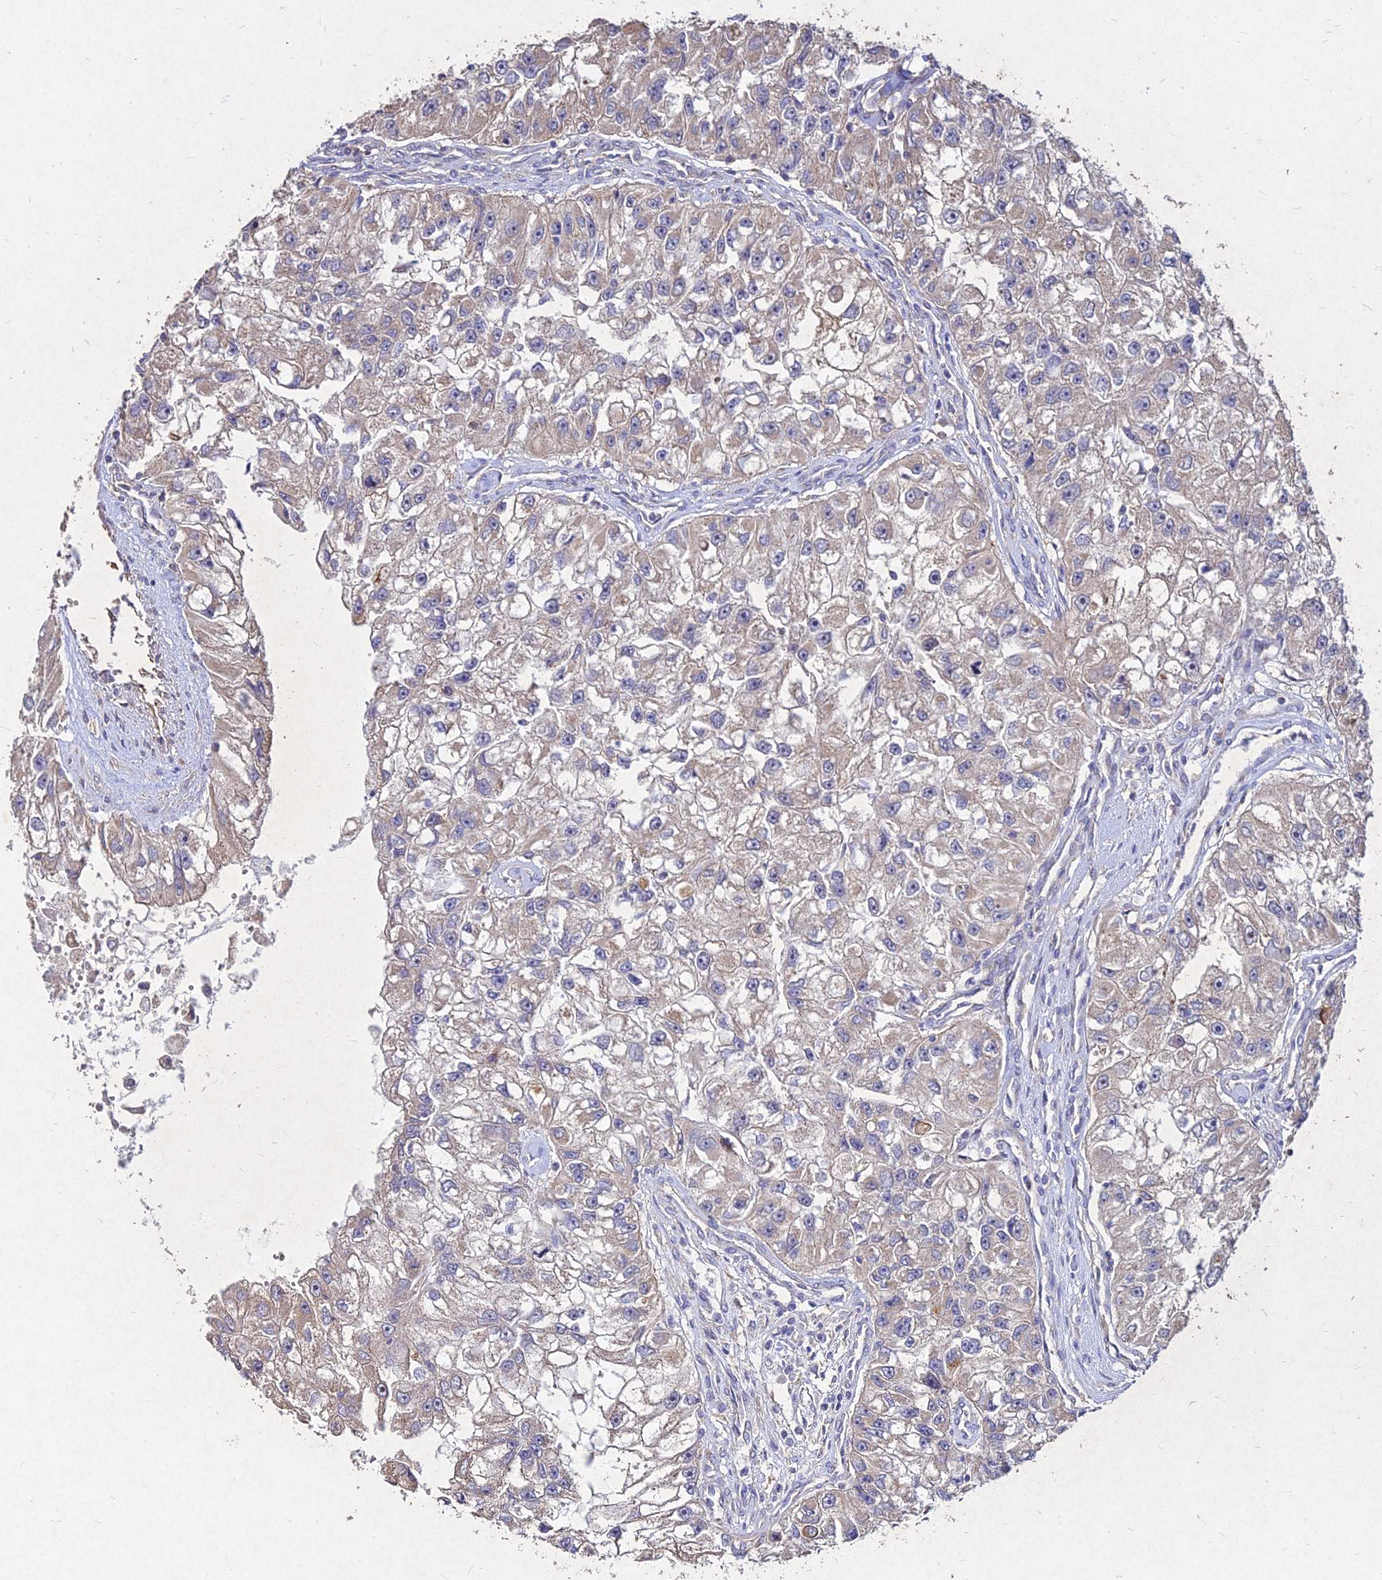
{"staining": {"intensity": "negative", "quantity": "none", "location": "none"}, "tissue": "renal cancer", "cell_type": "Tumor cells", "image_type": "cancer", "snomed": [{"axis": "morphology", "description": "Adenocarcinoma, NOS"}, {"axis": "topography", "description": "Kidney"}], "caption": "Immunohistochemistry (IHC) photomicrograph of human renal cancer stained for a protein (brown), which demonstrates no expression in tumor cells.", "gene": "SKA1", "patient": {"sex": "male", "age": 63}}